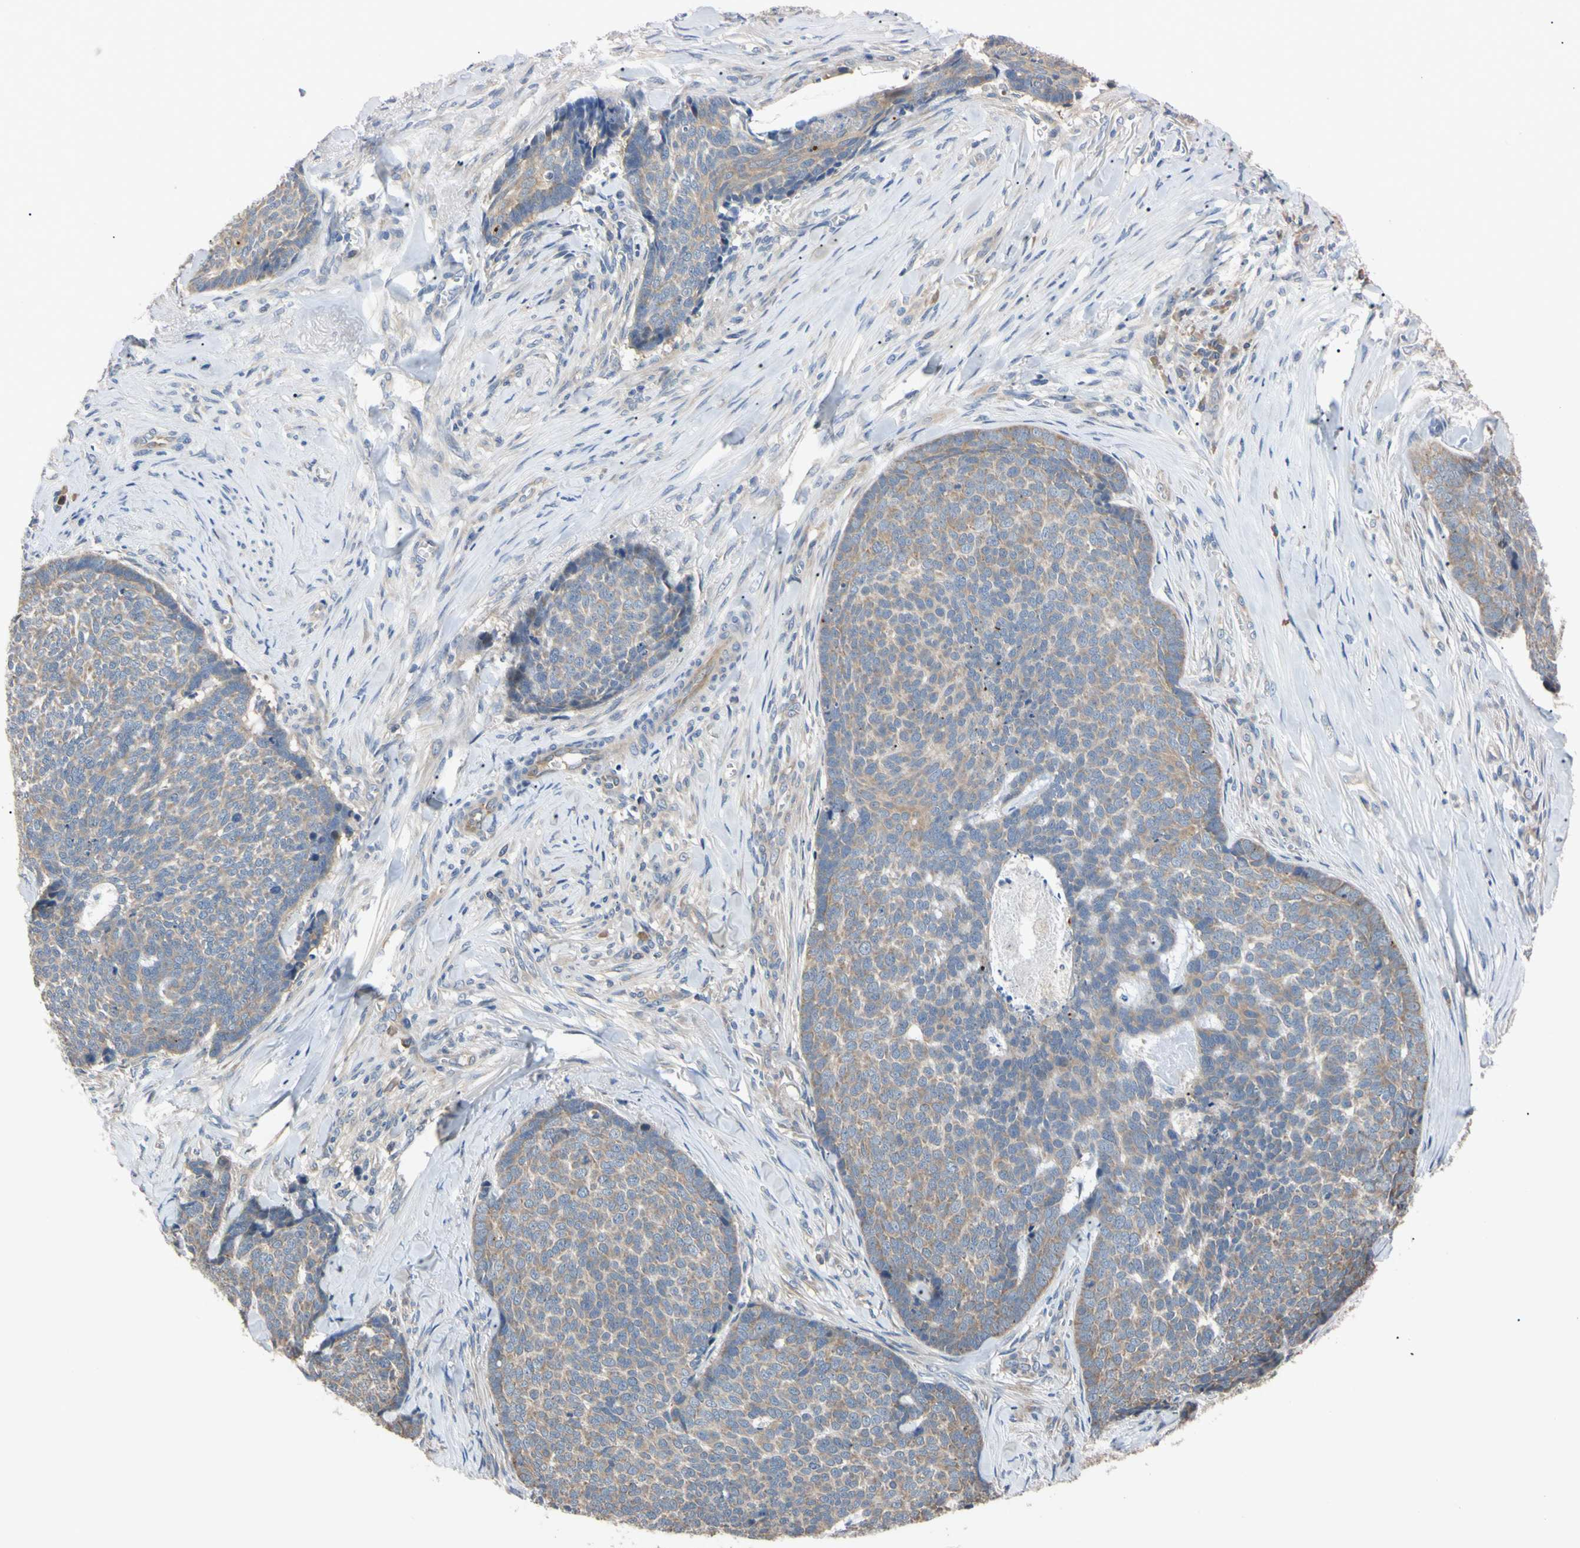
{"staining": {"intensity": "weak", "quantity": ">75%", "location": "cytoplasmic/membranous"}, "tissue": "skin cancer", "cell_type": "Tumor cells", "image_type": "cancer", "snomed": [{"axis": "morphology", "description": "Basal cell carcinoma"}, {"axis": "topography", "description": "Skin"}], "caption": "Skin cancer was stained to show a protein in brown. There is low levels of weak cytoplasmic/membranous positivity in about >75% of tumor cells.", "gene": "RARS1", "patient": {"sex": "male", "age": 84}}